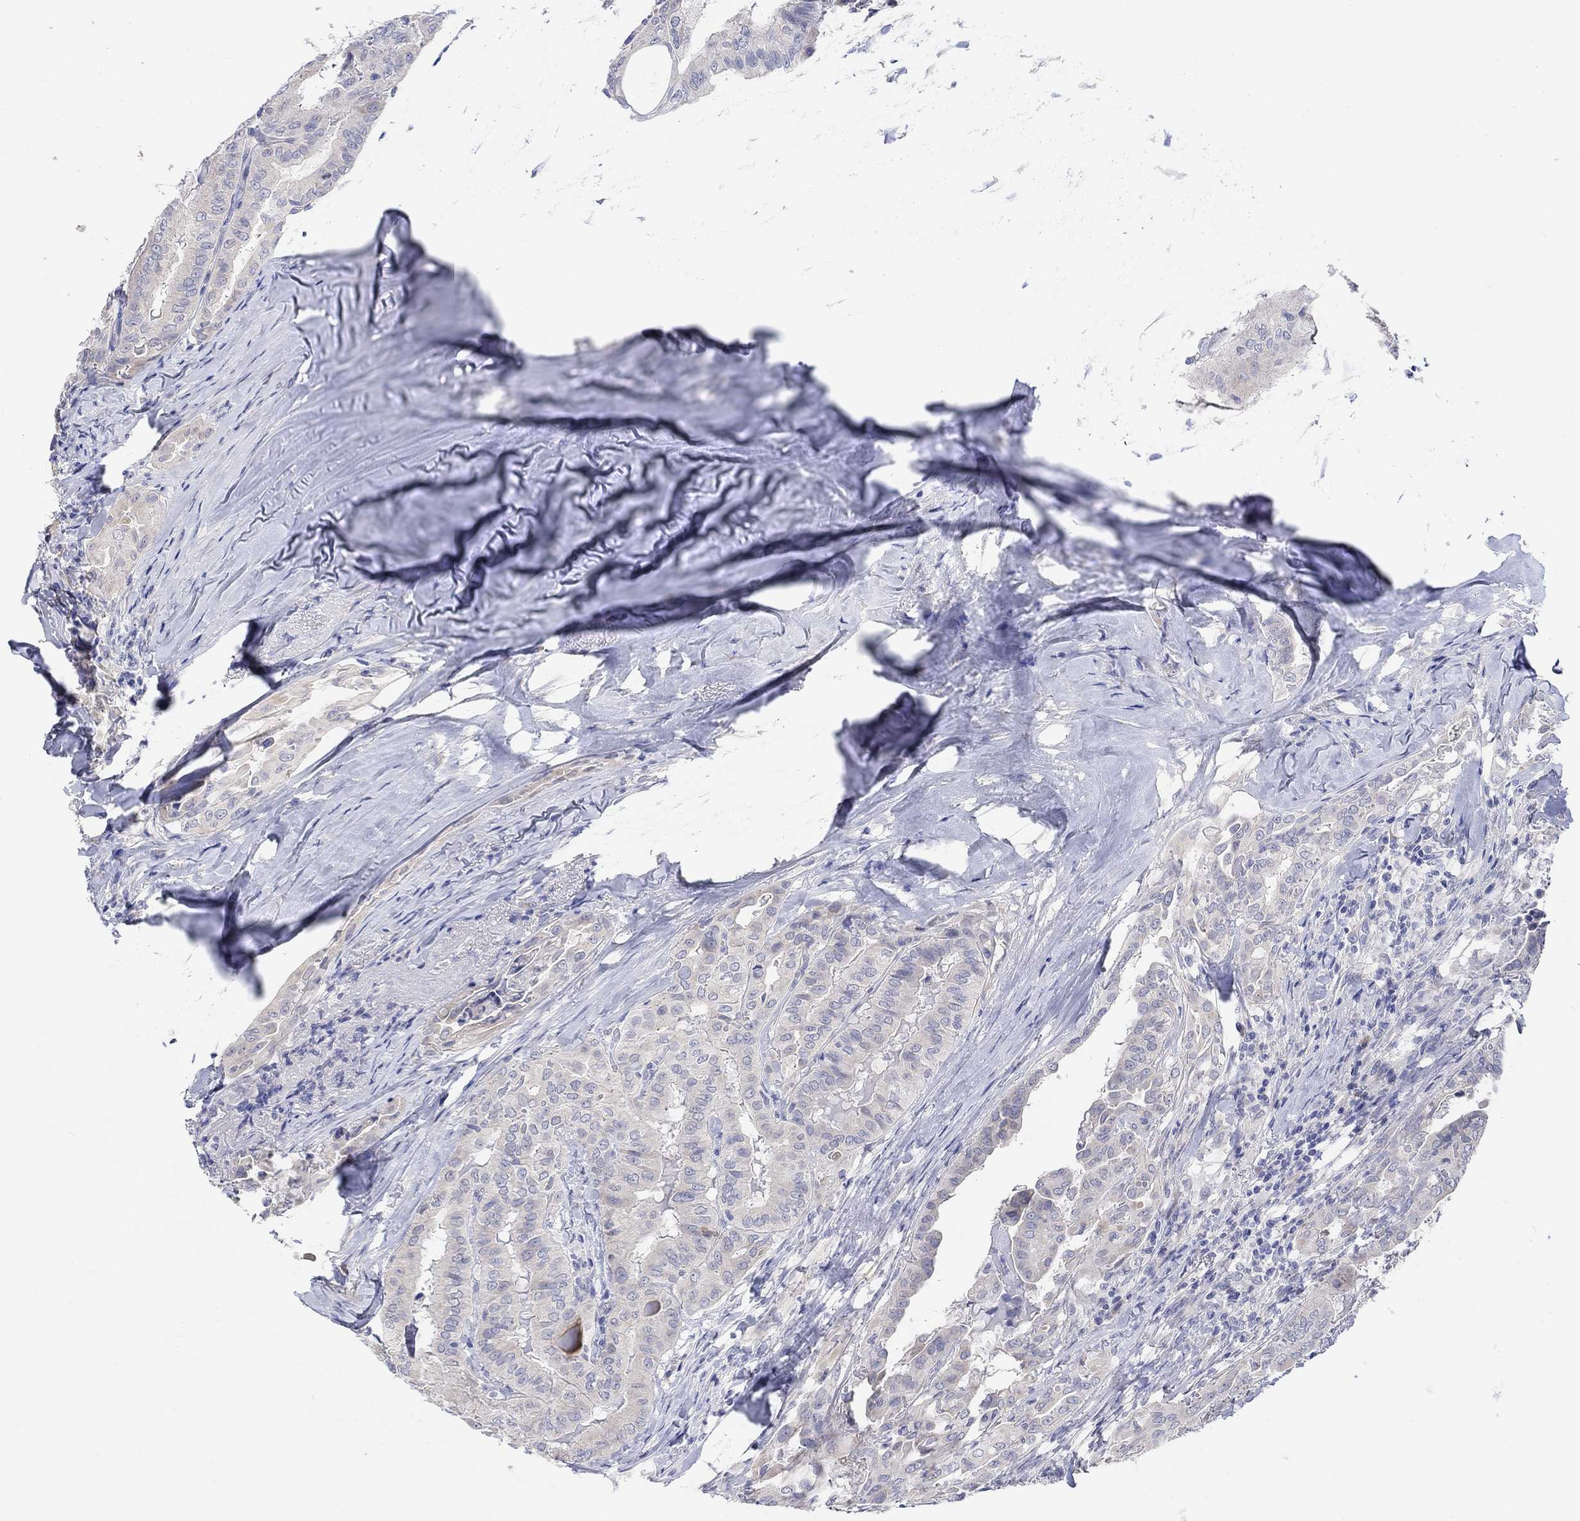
{"staining": {"intensity": "negative", "quantity": "none", "location": "none"}, "tissue": "thyroid cancer", "cell_type": "Tumor cells", "image_type": "cancer", "snomed": [{"axis": "morphology", "description": "Papillary adenocarcinoma, NOS"}, {"axis": "topography", "description": "Thyroid gland"}], "caption": "Thyroid cancer stained for a protein using immunohistochemistry (IHC) reveals no staining tumor cells.", "gene": "KRT222", "patient": {"sex": "female", "age": 68}}